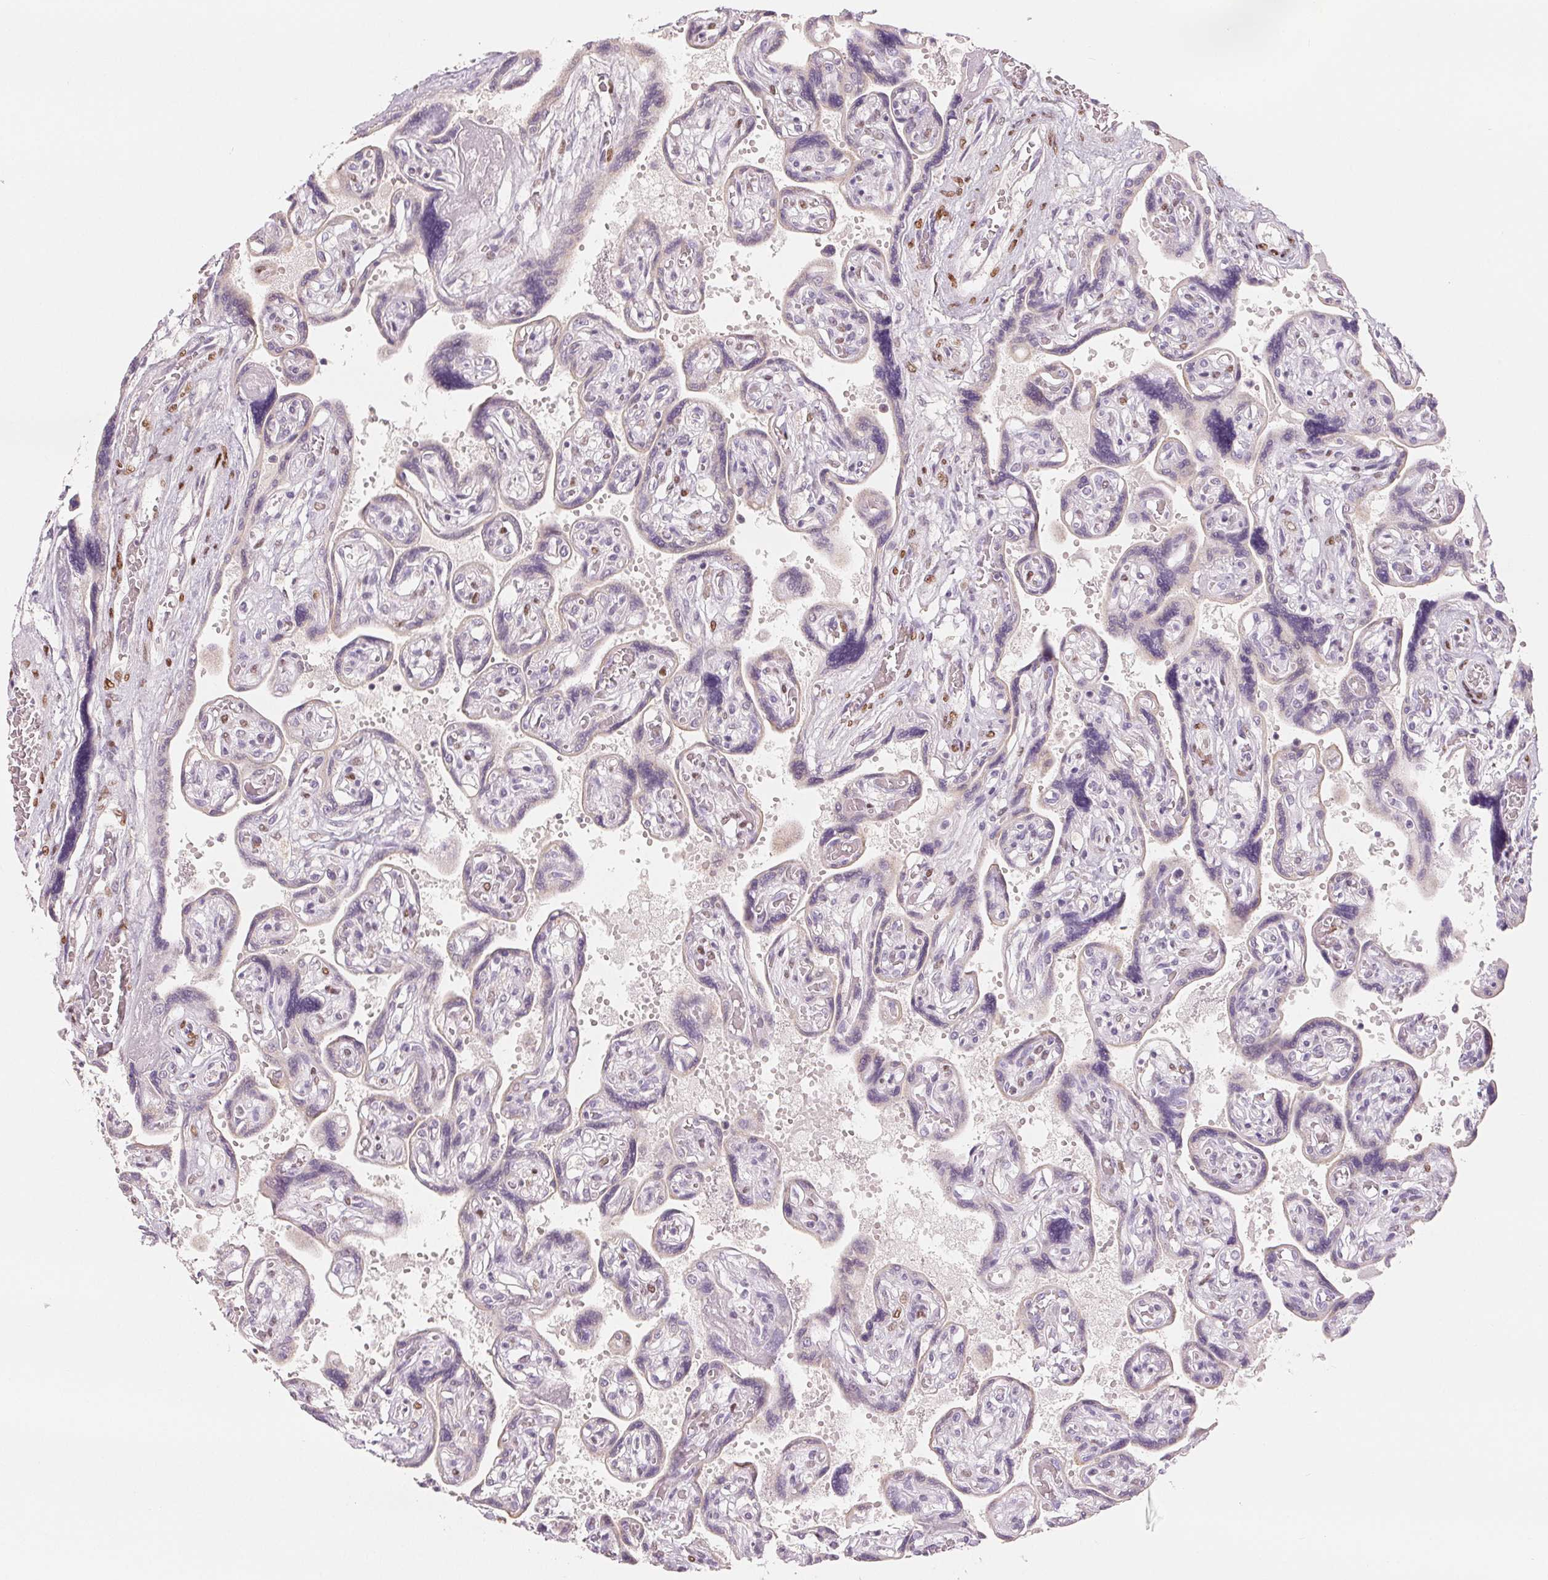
{"staining": {"intensity": "moderate", "quantity": "25%-75%", "location": "nuclear"}, "tissue": "placenta", "cell_type": "Decidual cells", "image_type": "normal", "snomed": [{"axis": "morphology", "description": "Normal tissue, NOS"}, {"axis": "topography", "description": "Placenta"}], "caption": "A brown stain labels moderate nuclear staining of a protein in decidual cells of unremarkable human placenta.", "gene": "SMARCD3", "patient": {"sex": "female", "age": 32}}